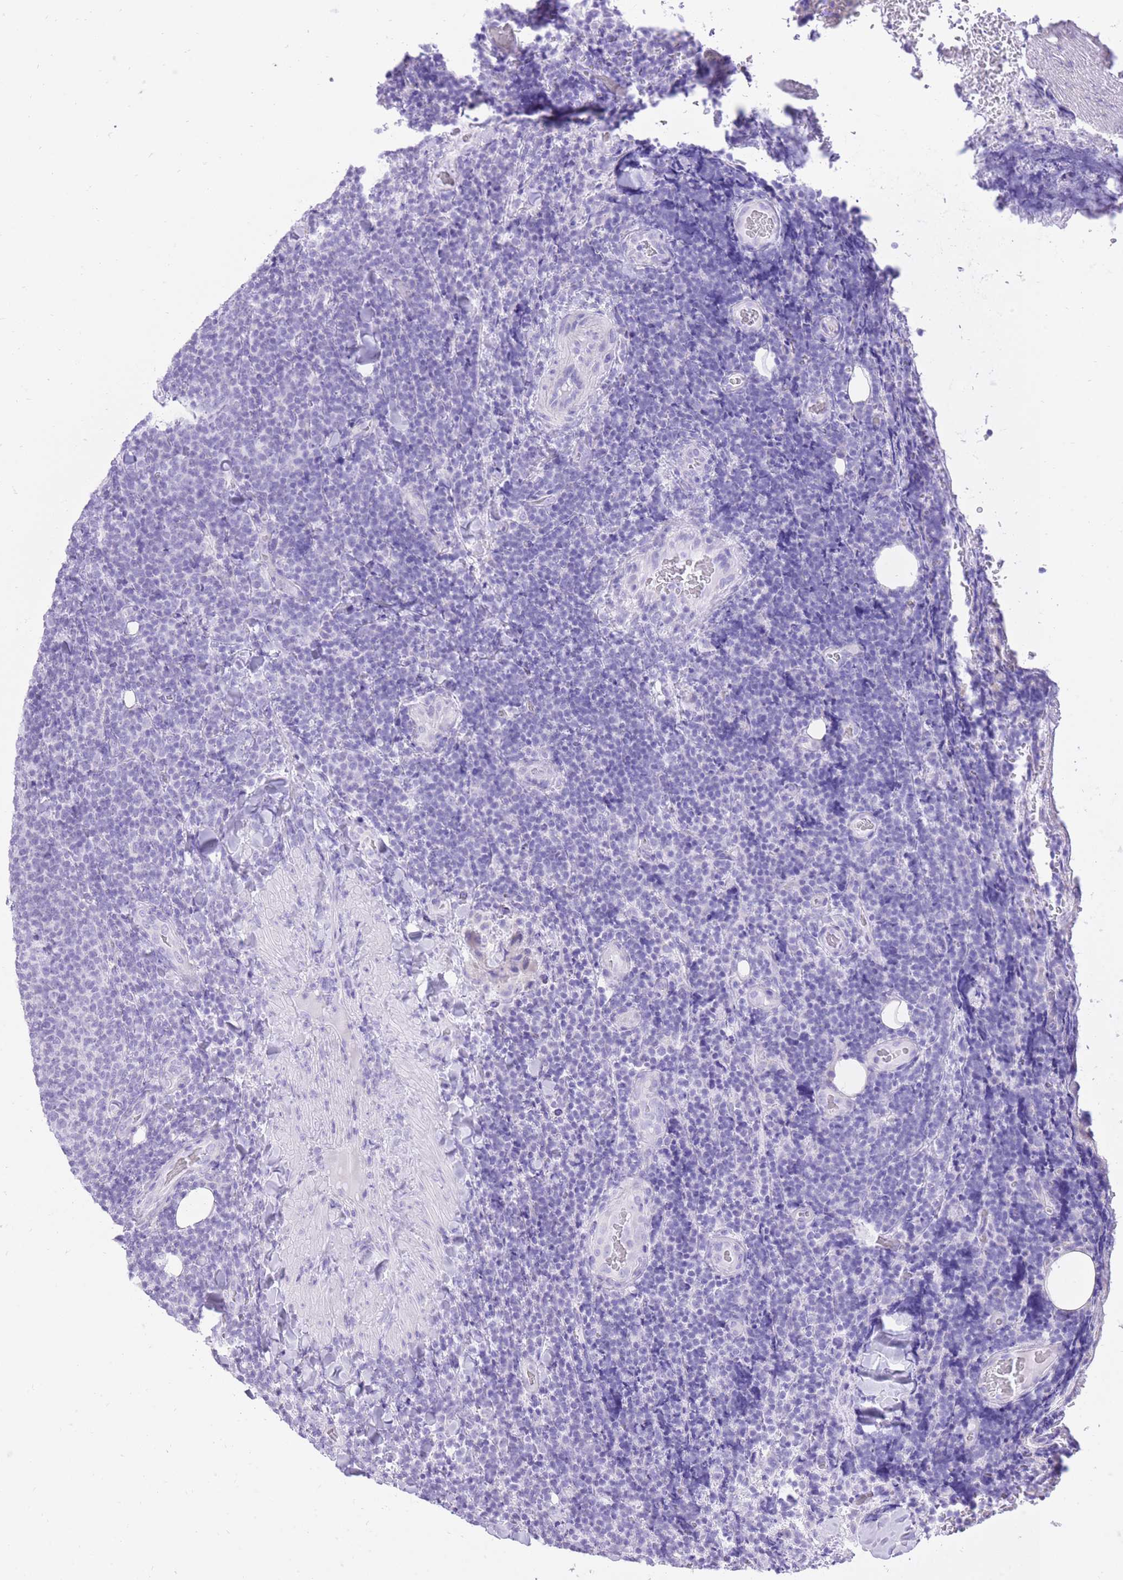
{"staining": {"intensity": "negative", "quantity": "none", "location": "none"}, "tissue": "lymphoma", "cell_type": "Tumor cells", "image_type": "cancer", "snomed": [{"axis": "morphology", "description": "Malignant lymphoma, non-Hodgkin's type, Low grade"}, {"axis": "topography", "description": "Lymph node"}], "caption": "Photomicrograph shows no protein positivity in tumor cells of lymphoma tissue. Nuclei are stained in blue.", "gene": "SLC4A4", "patient": {"sex": "male", "age": 66}}